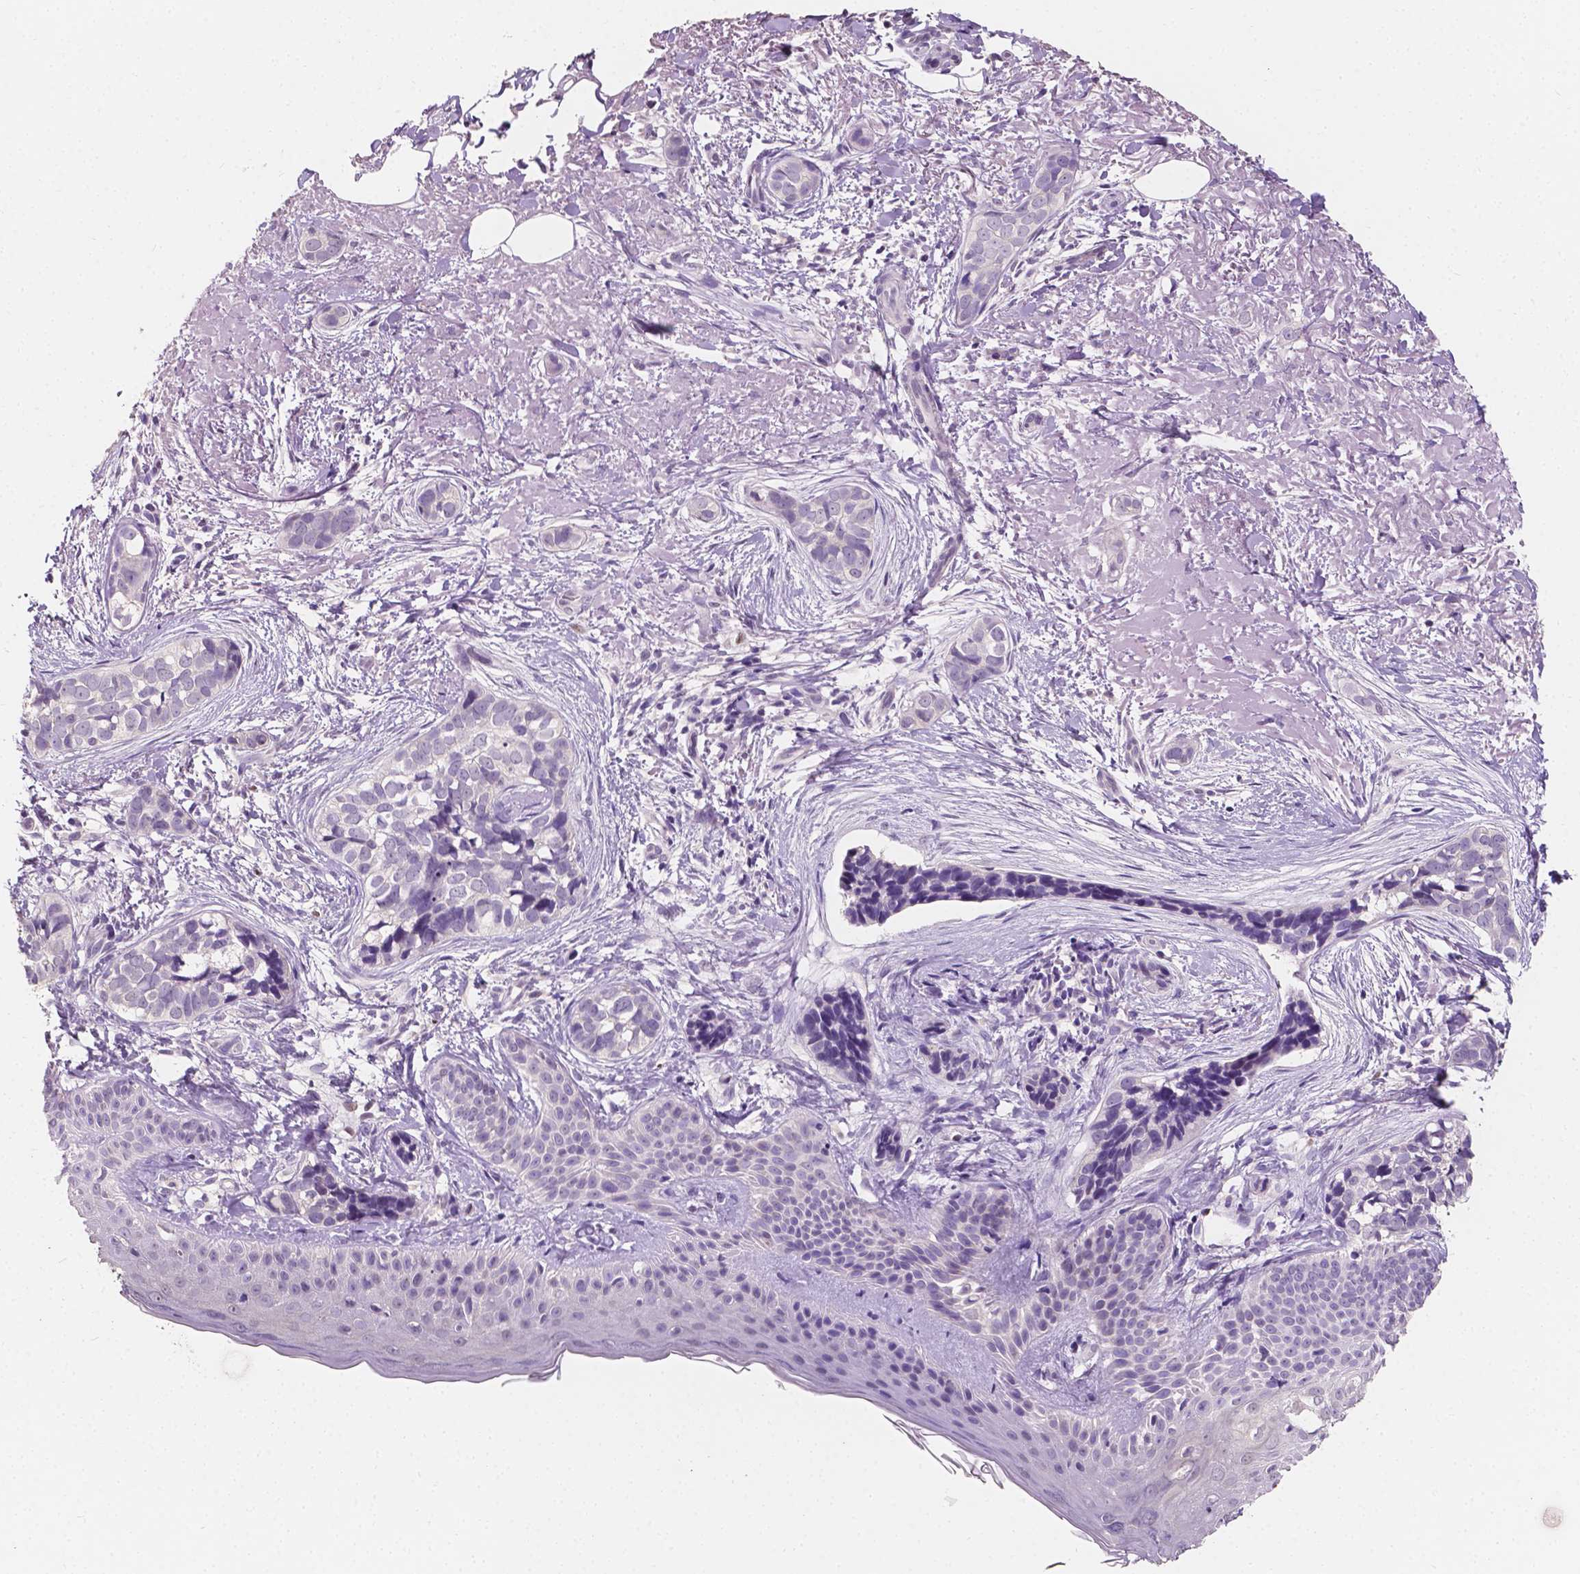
{"staining": {"intensity": "negative", "quantity": "none", "location": "none"}, "tissue": "skin cancer", "cell_type": "Tumor cells", "image_type": "cancer", "snomed": [{"axis": "morphology", "description": "Basal cell carcinoma"}, {"axis": "topography", "description": "Skin"}], "caption": "IHC of human skin cancer demonstrates no expression in tumor cells. Nuclei are stained in blue.", "gene": "TAL1", "patient": {"sex": "male", "age": 87}}